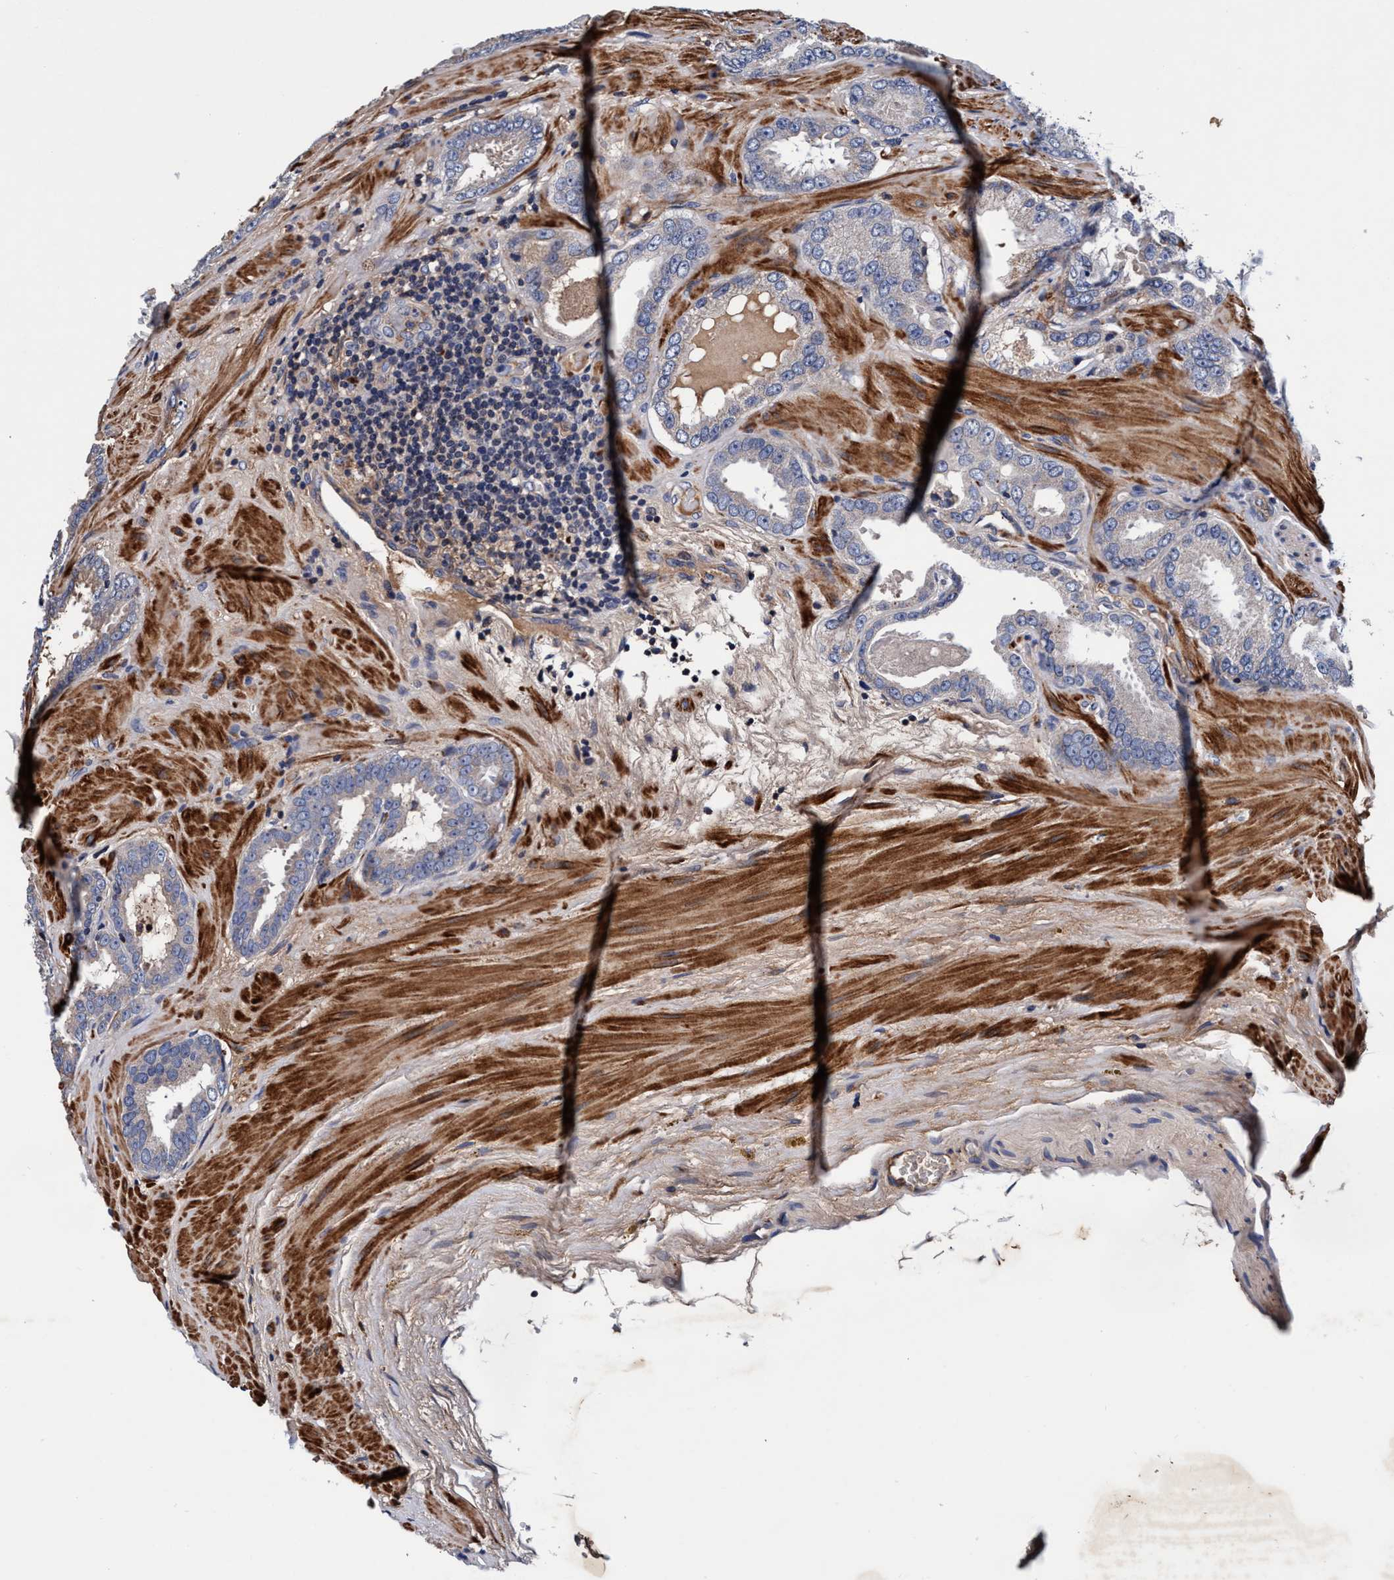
{"staining": {"intensity": "negative", "quantity": "none", "location": "none"}, "tissue": "prostate cancer", "cell_type": "Tumor cells", "image_type": "cancer", "snomed": [{"axis": "morphology", "description": "Adenocarcinoma, Low grade"}, {"axis": "topography", "description": "Prostate"}], "caption": "The immunohistochemistry histopathology image has no significant positivity in tumor cells of prostate cancer tissue.", "gene": "RNF208", "patient": {"sex": "male", "age": 51}}